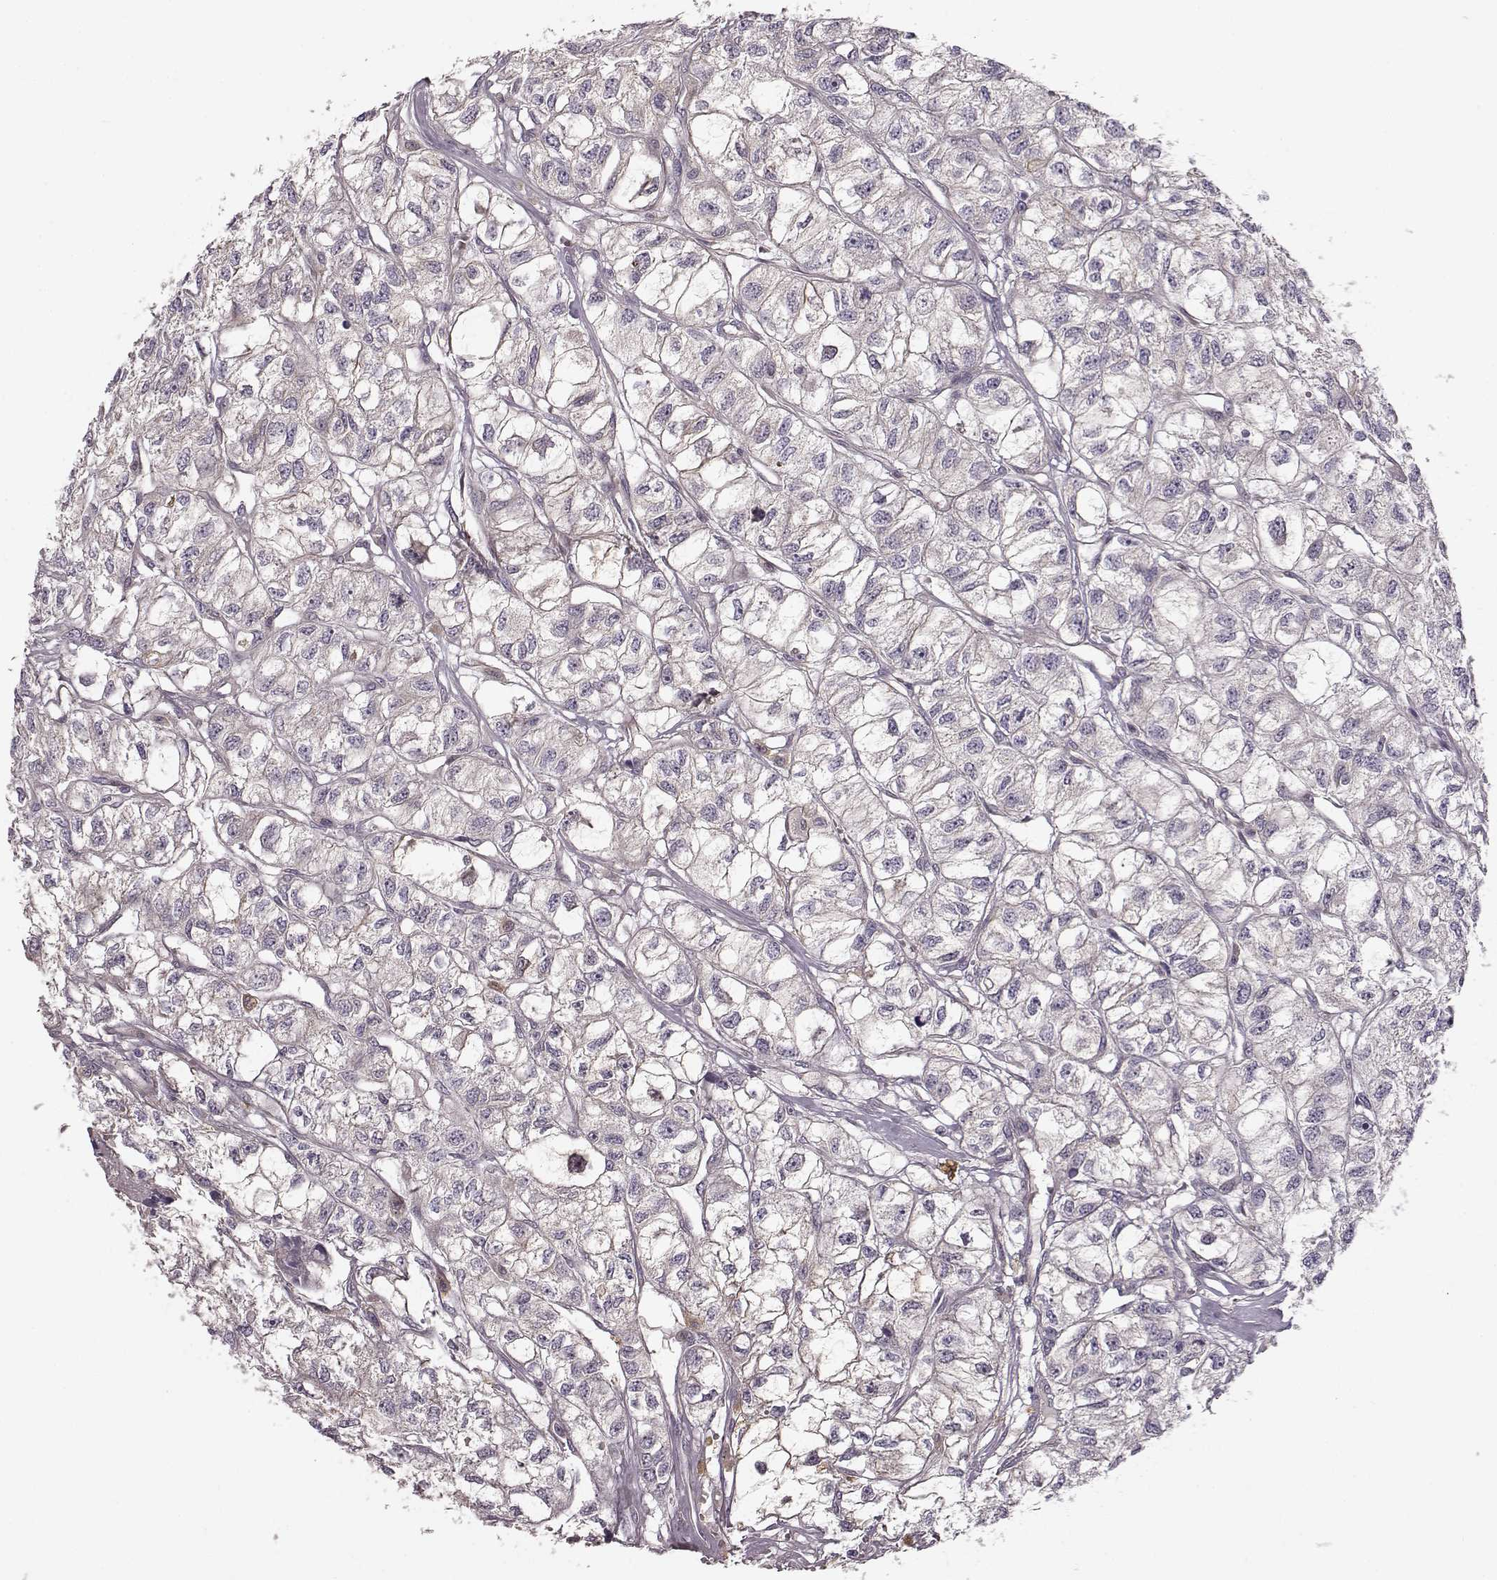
{"staining": {"intensity": "negative", "quantity": "none", "location": "none"}, "tissue": "renal cancer", "cell_type": "Tumor cells", "image_type": "cancer", "snomed": [{"axis": "morphology", "description": "Adenocarcinoma, NOS"}, {"axis": "topography", "description": "Kidney"}], "caption": "This is a image of IHC staining of renal adenocarcinoma, which shows no expression in tumor cells.", "gene": "MTR", "patient": {"sex": "male", "age": 56}}